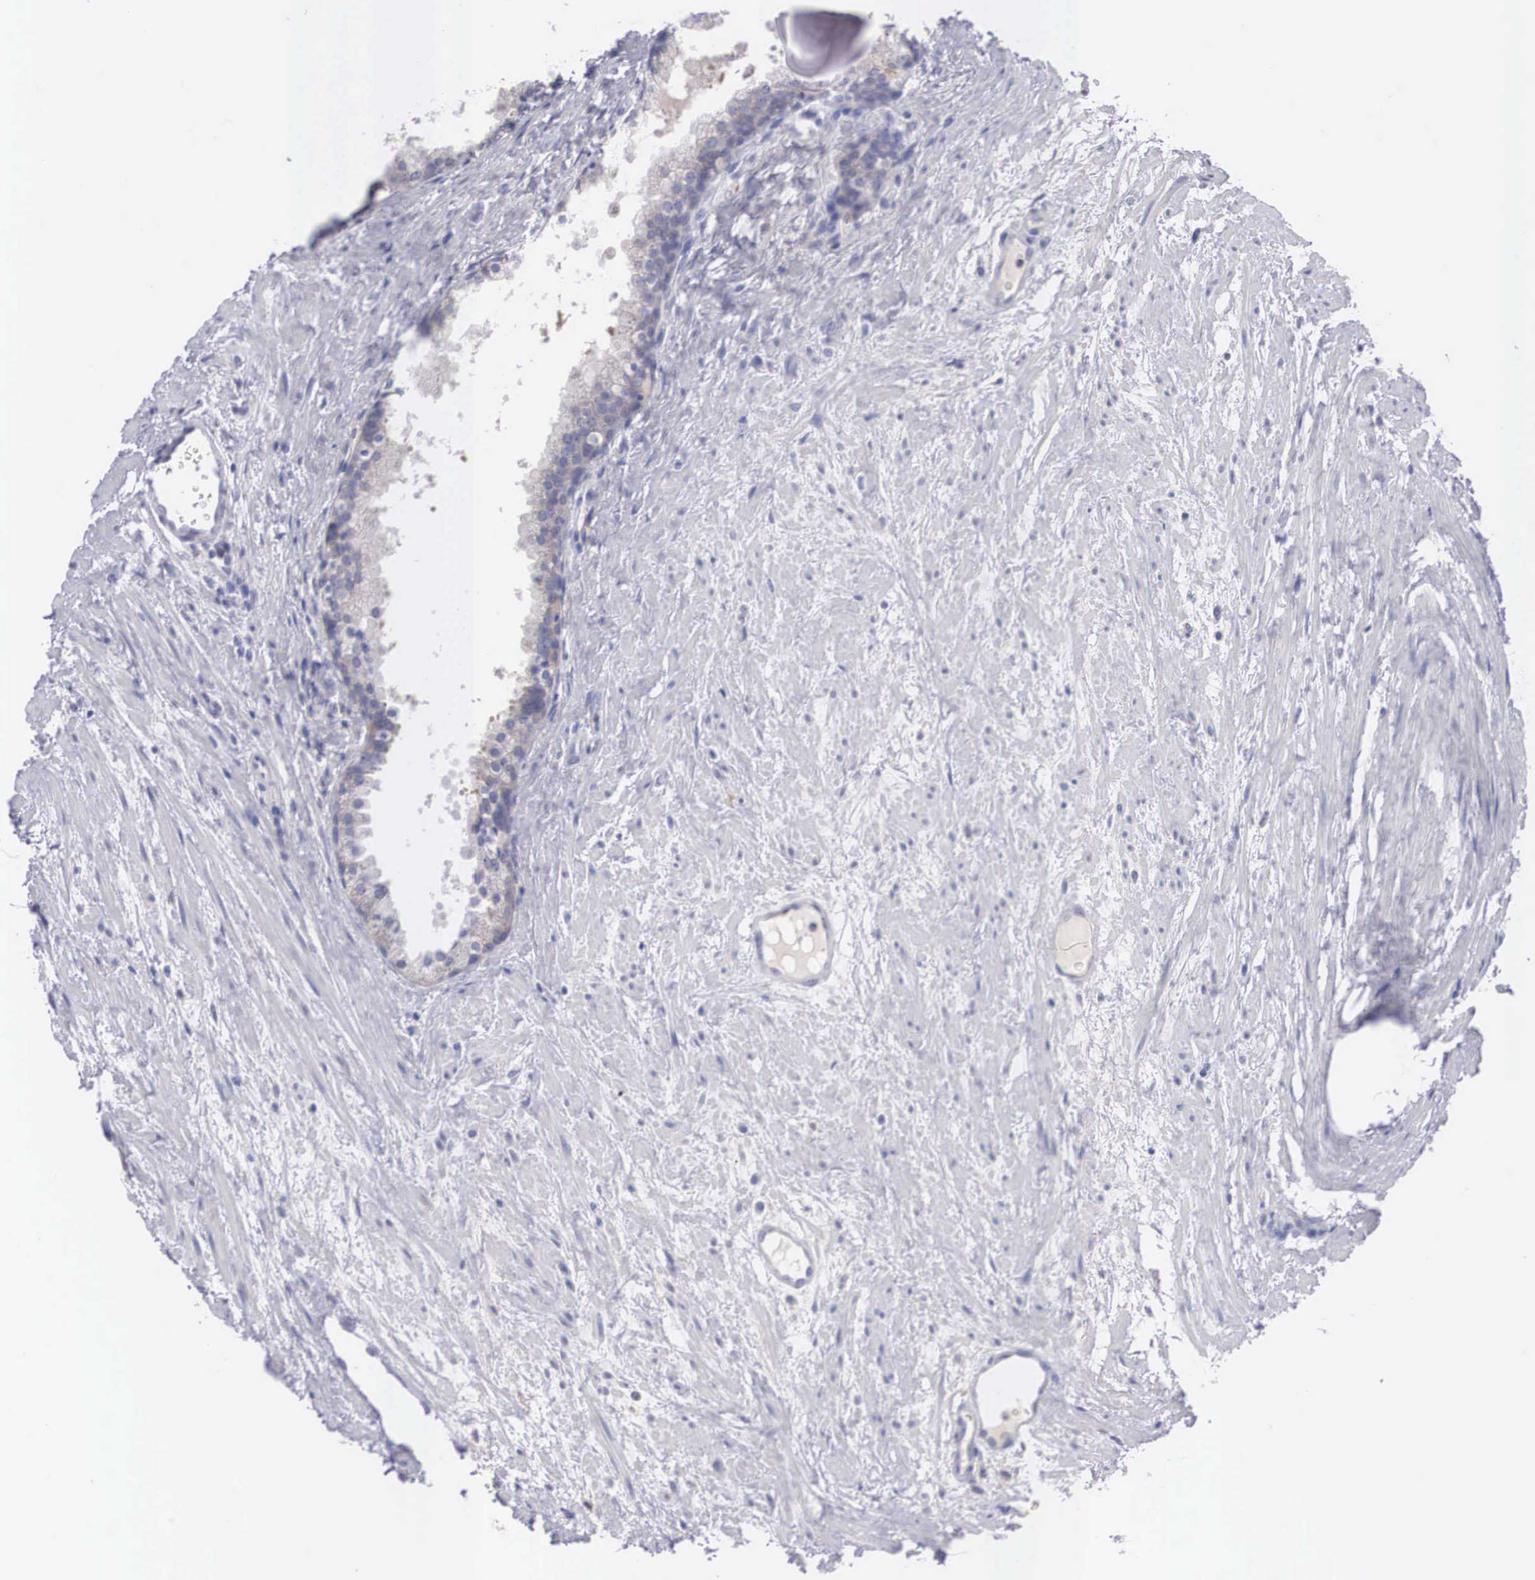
{"staining": {"intensity": "weak", "quantity": ">75%", "location": "cytoplasmic/membranous"}, "tissue": "prostate", "cell_type": "Glandular cells", "image_type": "normal", "snomed": [{"axis": "morphology", "description": "Normal tissue, NOS"}, {"axis": "topography", "description": "Prostate"}], "caption": "Glandular cells exhibit weak cytoplasmic/membranous positivity in about >75% of cells in unremarkable prostate.", "gene": "REPS2", "patient": {"sex": "male", "age": 65}}